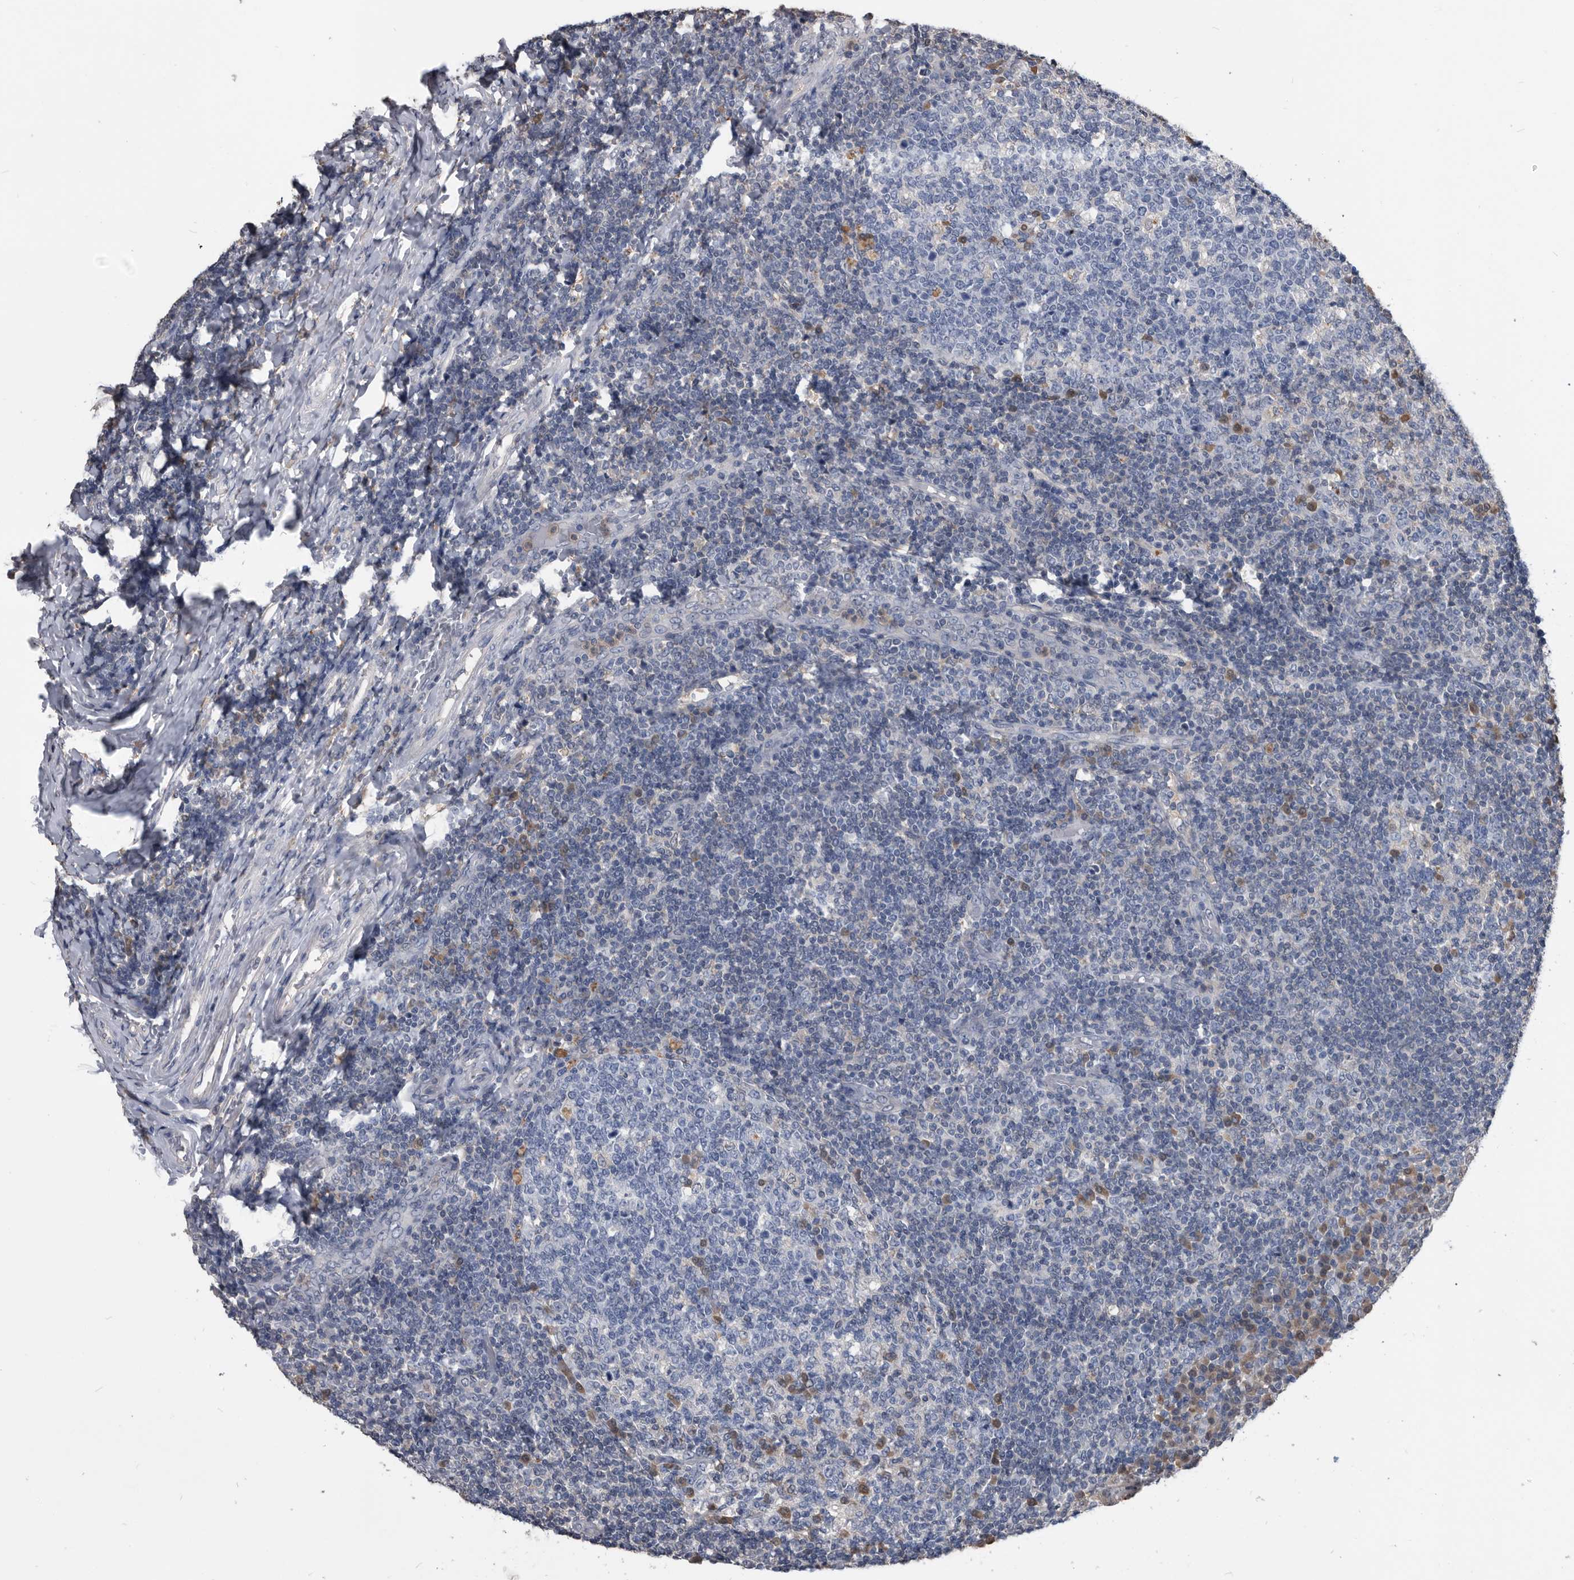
{"staining": {"intensity": "negative", "quantity": "none", "location": "none"}, "tissue": "tonsil", "cell_type": "Germinal center cells", "image_type": "normal", "snomed": [{"axis": "morphology", "description": "Normal tissue, NOS"}, {"axis": "topography", "description": "Tonsil"}], "caption": "Immunohistochemistry (IHC) photomicrograph of normal tonsil: human tonsil stained with DAB shows no significant protein expression in germinal center cells.", "gene": "PDXK", "patient": {"sex": "female", "age": 19}}